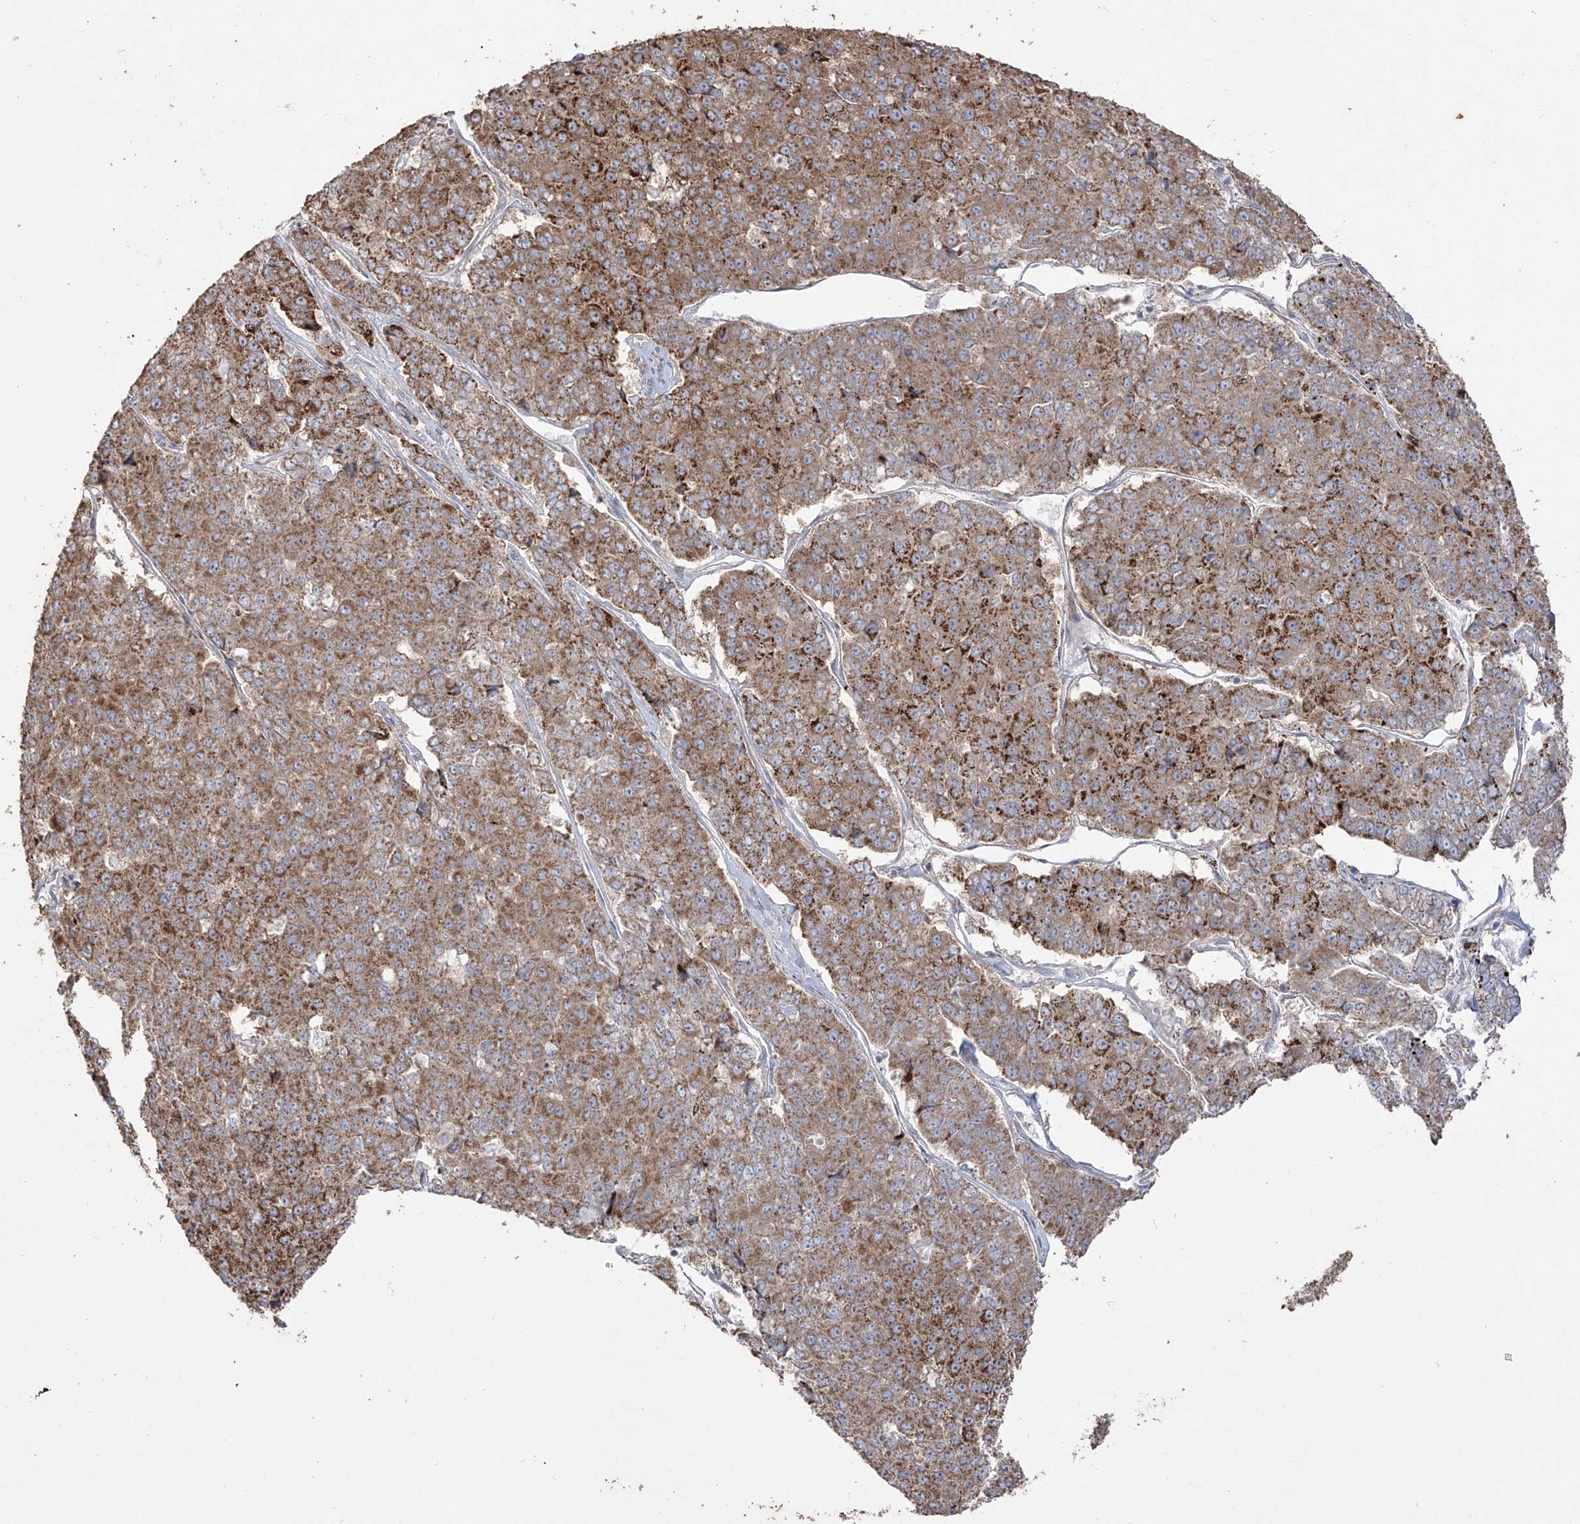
{"staining": {"intensity": "moderate", "quantity": ">75%", "location": "cytoplasmic/membranous"}, "tissue": "pancreatic cancer", "cell_type": "Tumor cells", "image_type": "cancer", "snomed": [{"axis": "morphology", "description": "Adenocarcinoma, NOS"}, {"axis": "topography", "description": "Pancreas"}], "caption": "Adenocarcinoma (pancreatic) stained with a protein marker demonstrates moderate staining in tumor cells.", "gene": "YKT6", "patient": {"sex": "male", "age": 50}}